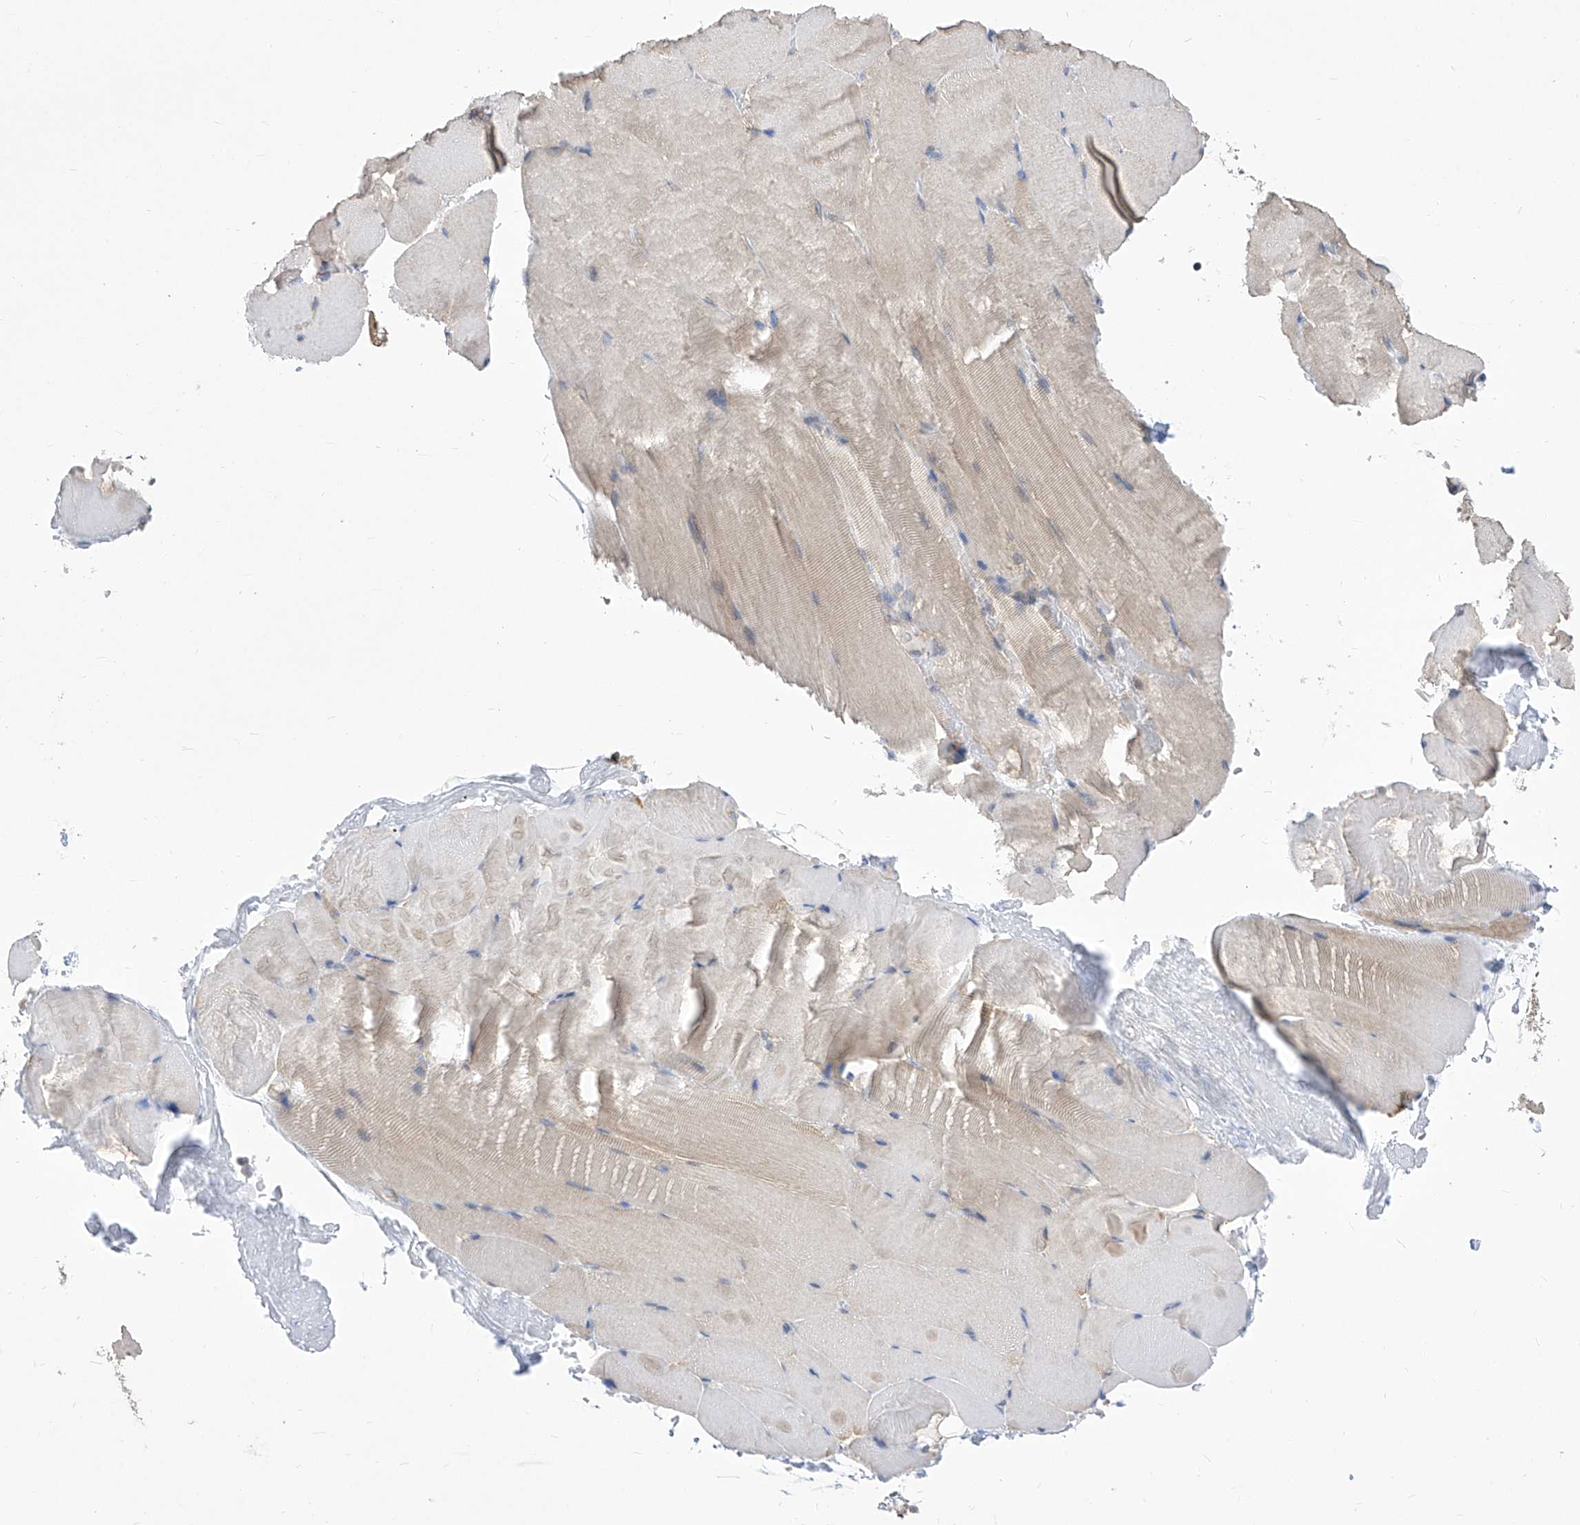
{"staining": {"intensity": "negative", "quantity": "none", "location": "none"}, "tissue": "skeletal muscle", "cell_type": "Myocytes", "image_type": "normal", "snomed": [{"axis": "morphology", "description": "Normal tissue, NOS"}, {"axis": "topography", "description": "Skeletal muscle"}, {"axis": "topography", "description": "Parathyroid gland"}], "caption": "This is a photomicrograph of immunohistochemistry (IHC) staining of unremarkable skeletal muscle, which shows no staining in myocytes.", "gene": "EIF3M", "patient": {"sex": "female", "age": 37}}